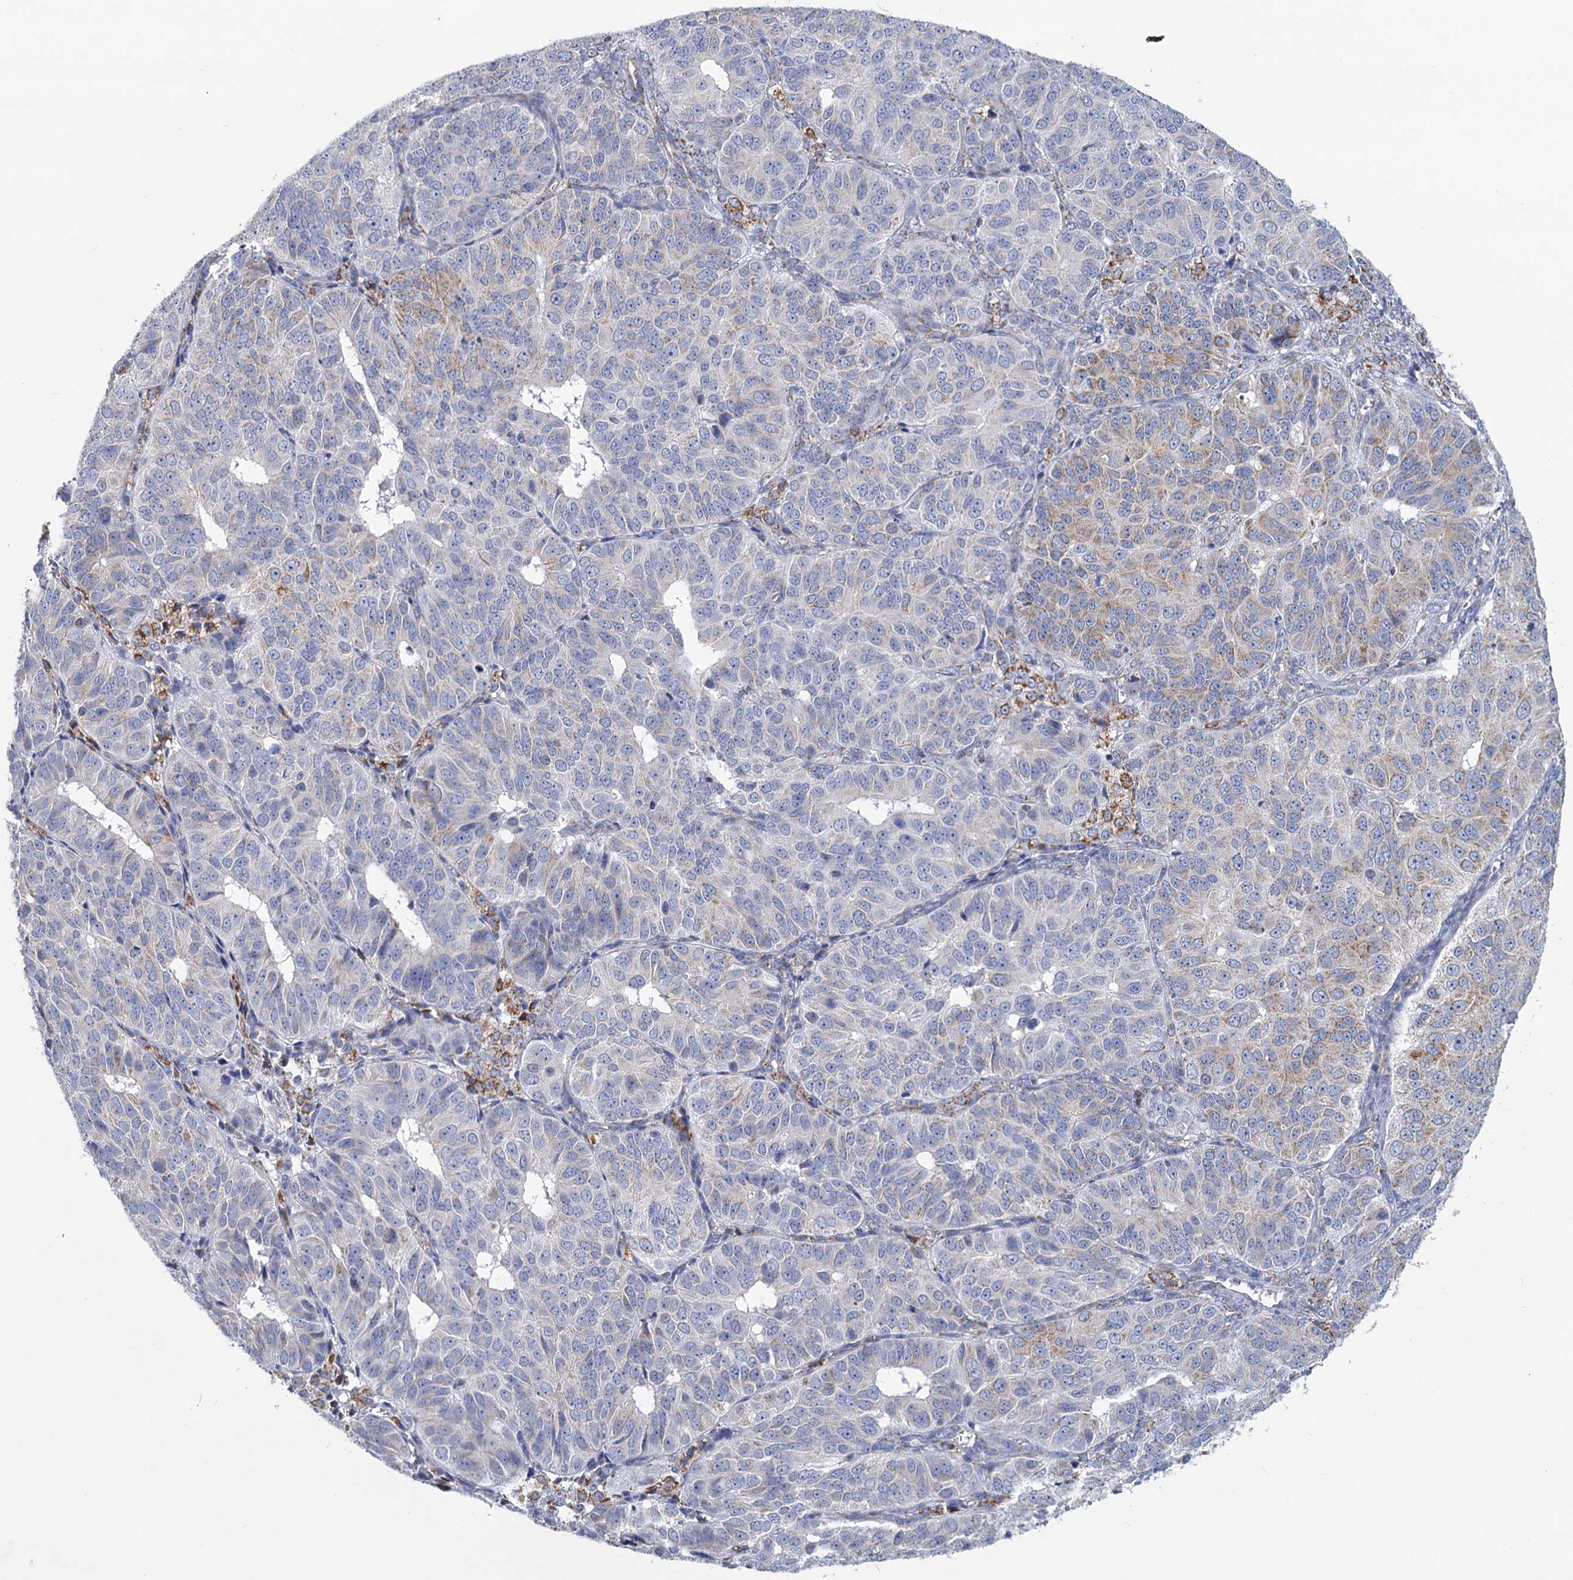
{"staining": {"intensity": "moderate", "quantity": "<25%", "location": "cytoplasmic/membranous"}, "tissue": "ovarian cancer", "cell_type": "Tumor cells", "image_type": "cancer", "snomed": [{"axis": "morphology", "description": "Carcinoma, endometroid"}, {"axis": "topography", "description": "Ovary"}], "caption": "IHC staining of ovarian cancer, which displays low levels of moderate cytoplasmic/membranous positivity in about <25% of tumor cells indicating moderate cytoplasmic/membranous protein positivity. The staining was performed using DAB (3,3'-diaminobenzidine) (brown) for protein detection and nuclei were counterstained in hematoxylin (blue).", "gene": "NDUFC2", "patient": {"sex": "female", "age": 51}}